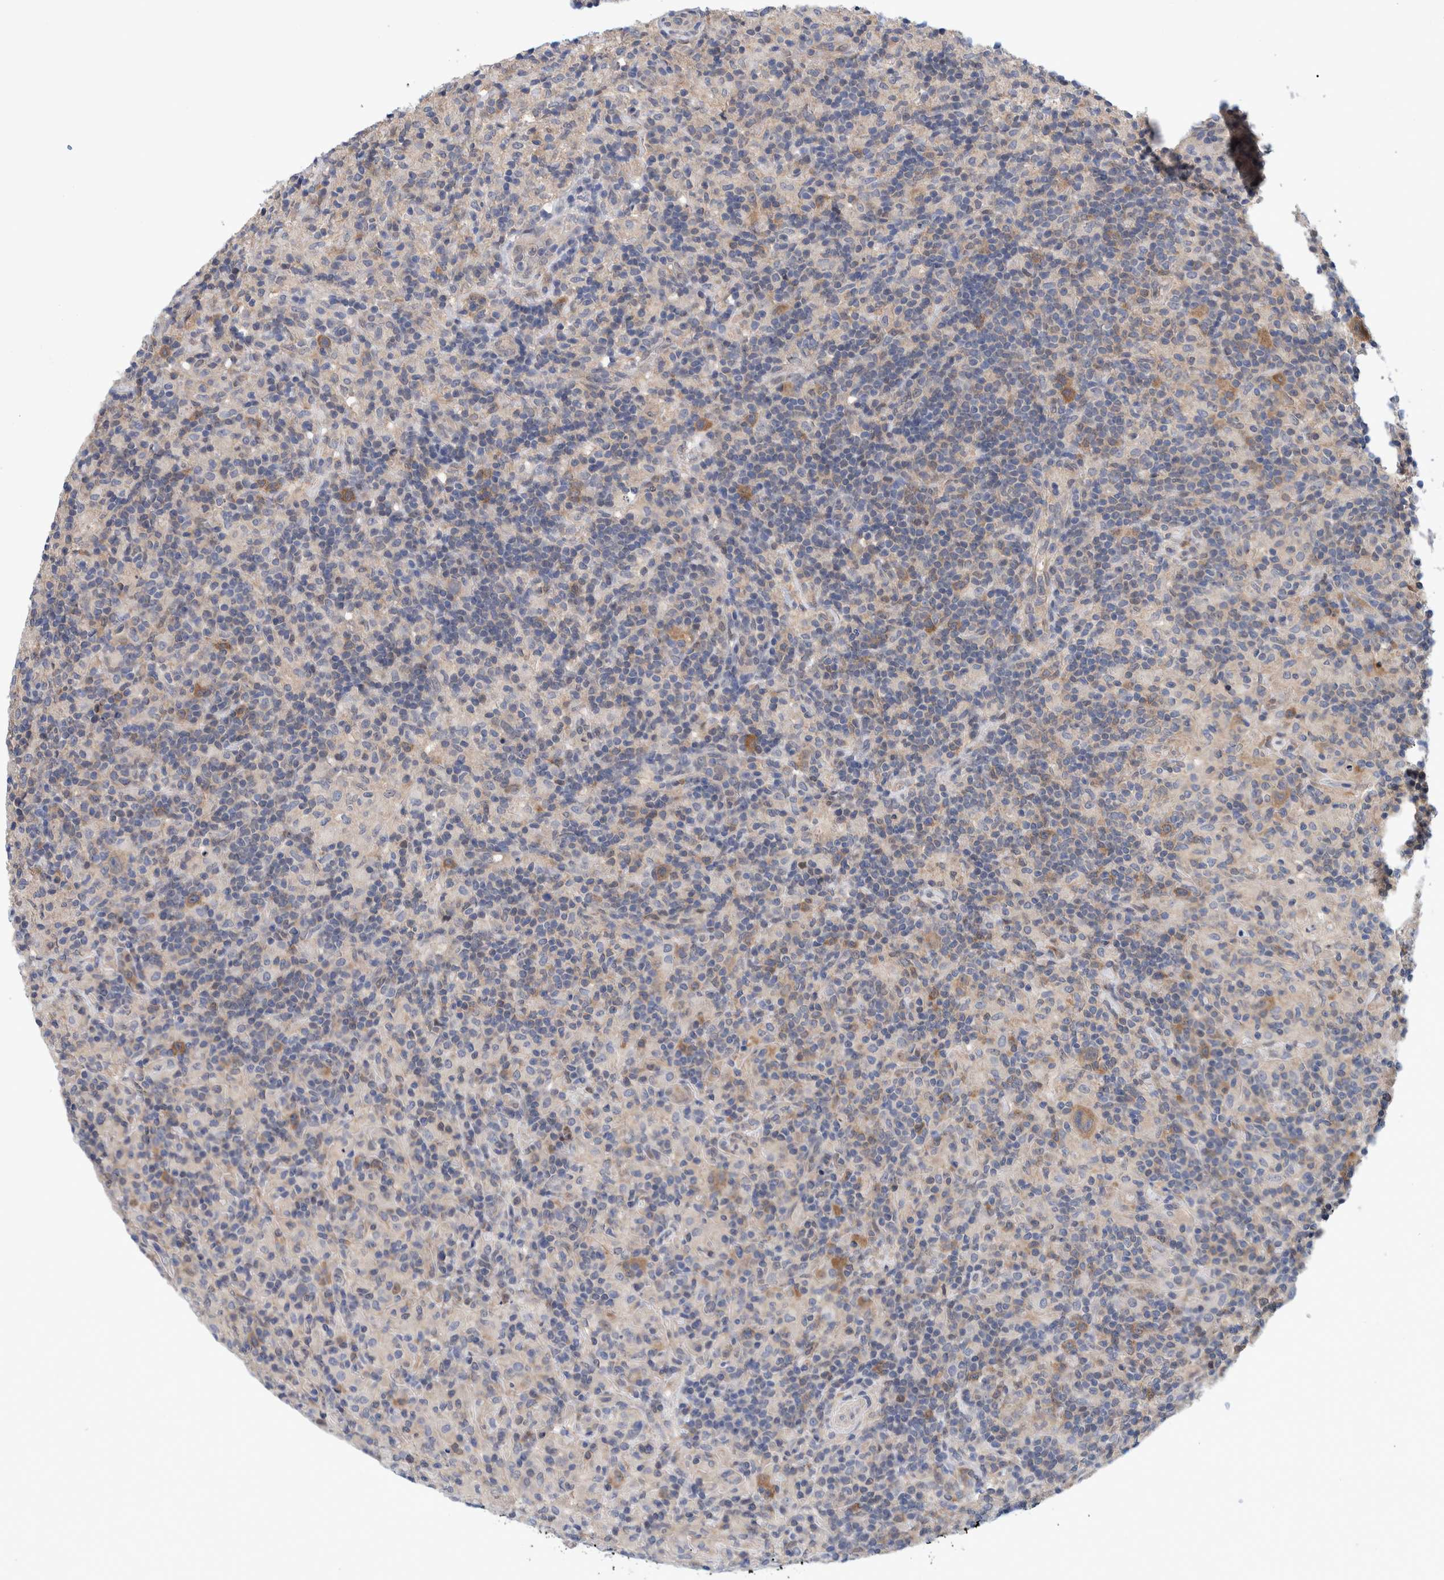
{"staining": {"intensity": "moderate", "quantity": "25%-75%", "location": "cytoplasmic/membranous"}, "tissue": "lymphoma", "cell_type": "Tumor cells", "image_type": "cancer", "snomed": [{"axis": "morphology", "description": "Hodgkin's disease, NOS"}, {"axis": "topography", "description": "Lymph node"}], "caption": "Protein staining by immunohistochemistry (IHC) displays moderate cytoplasmic/membranous positivity in approximately 25%-75% of tumor cells in Hodgkin's disease. (Brightfield microscopy of DAB IHC at high magnification).", "gene": "PFAS", "patient": {"sex": "male", "age": 70}}